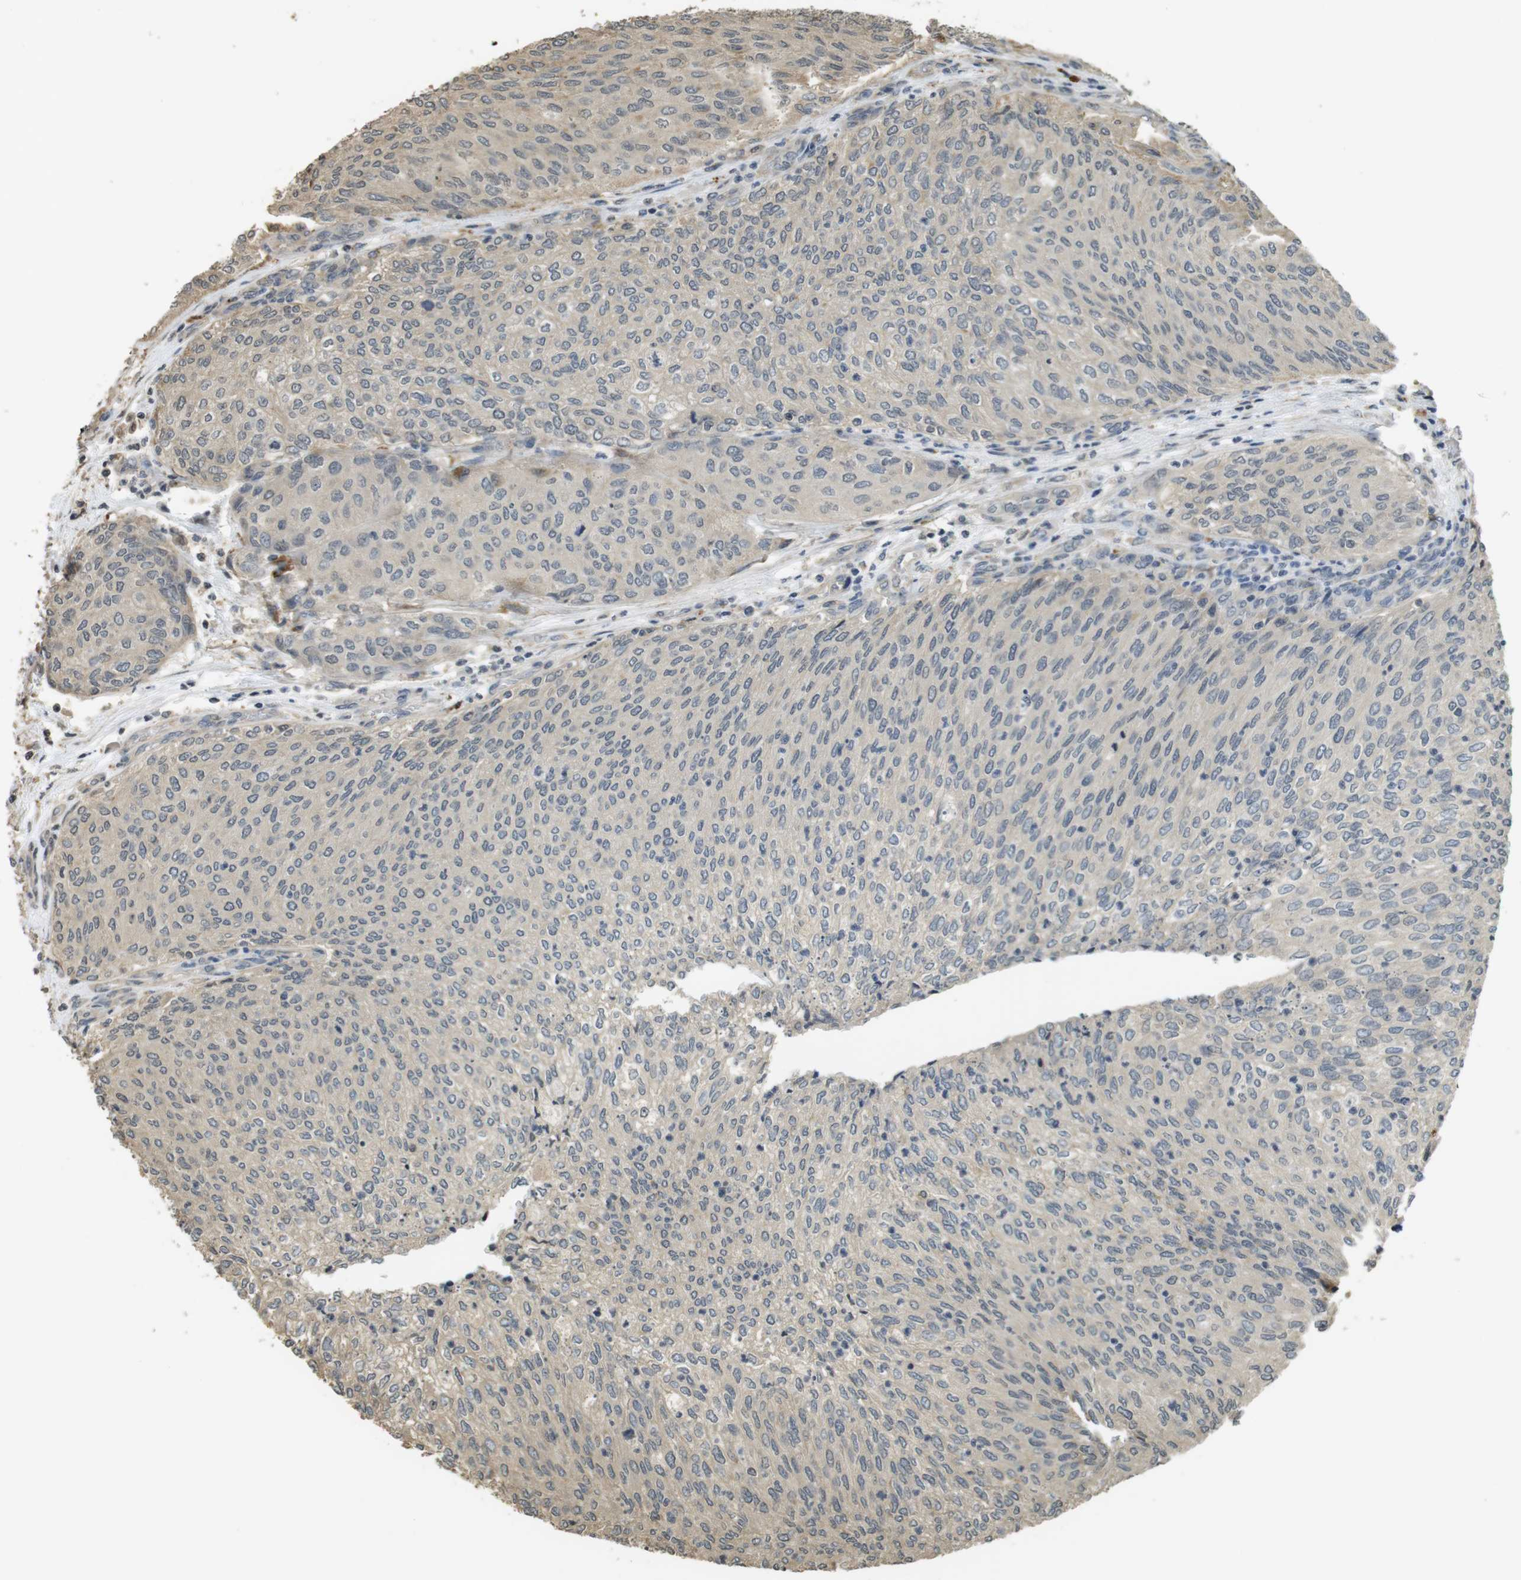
{"staining": {"intensity": "weak", "quantity": ">75%", "location": "cytoplasmic/membranous"}, "tissue": "urothelial cancer", "cell_type": "Tumor cells", "image_type": "cancer", "snomed": [{"axis": "morphology", "description": "Urothelial carcinoma, Low grade"}, {"axis": "topography", "description": "Urinary bladder"}], "caption": "Urothelial cancer was stained to show a protein in brown. There is low levels of weak cytoplasmic/membranous staining in about >75% of tumor cells.", "gene": "FZD10", "patient": {"sex": "female", "age": 79}}